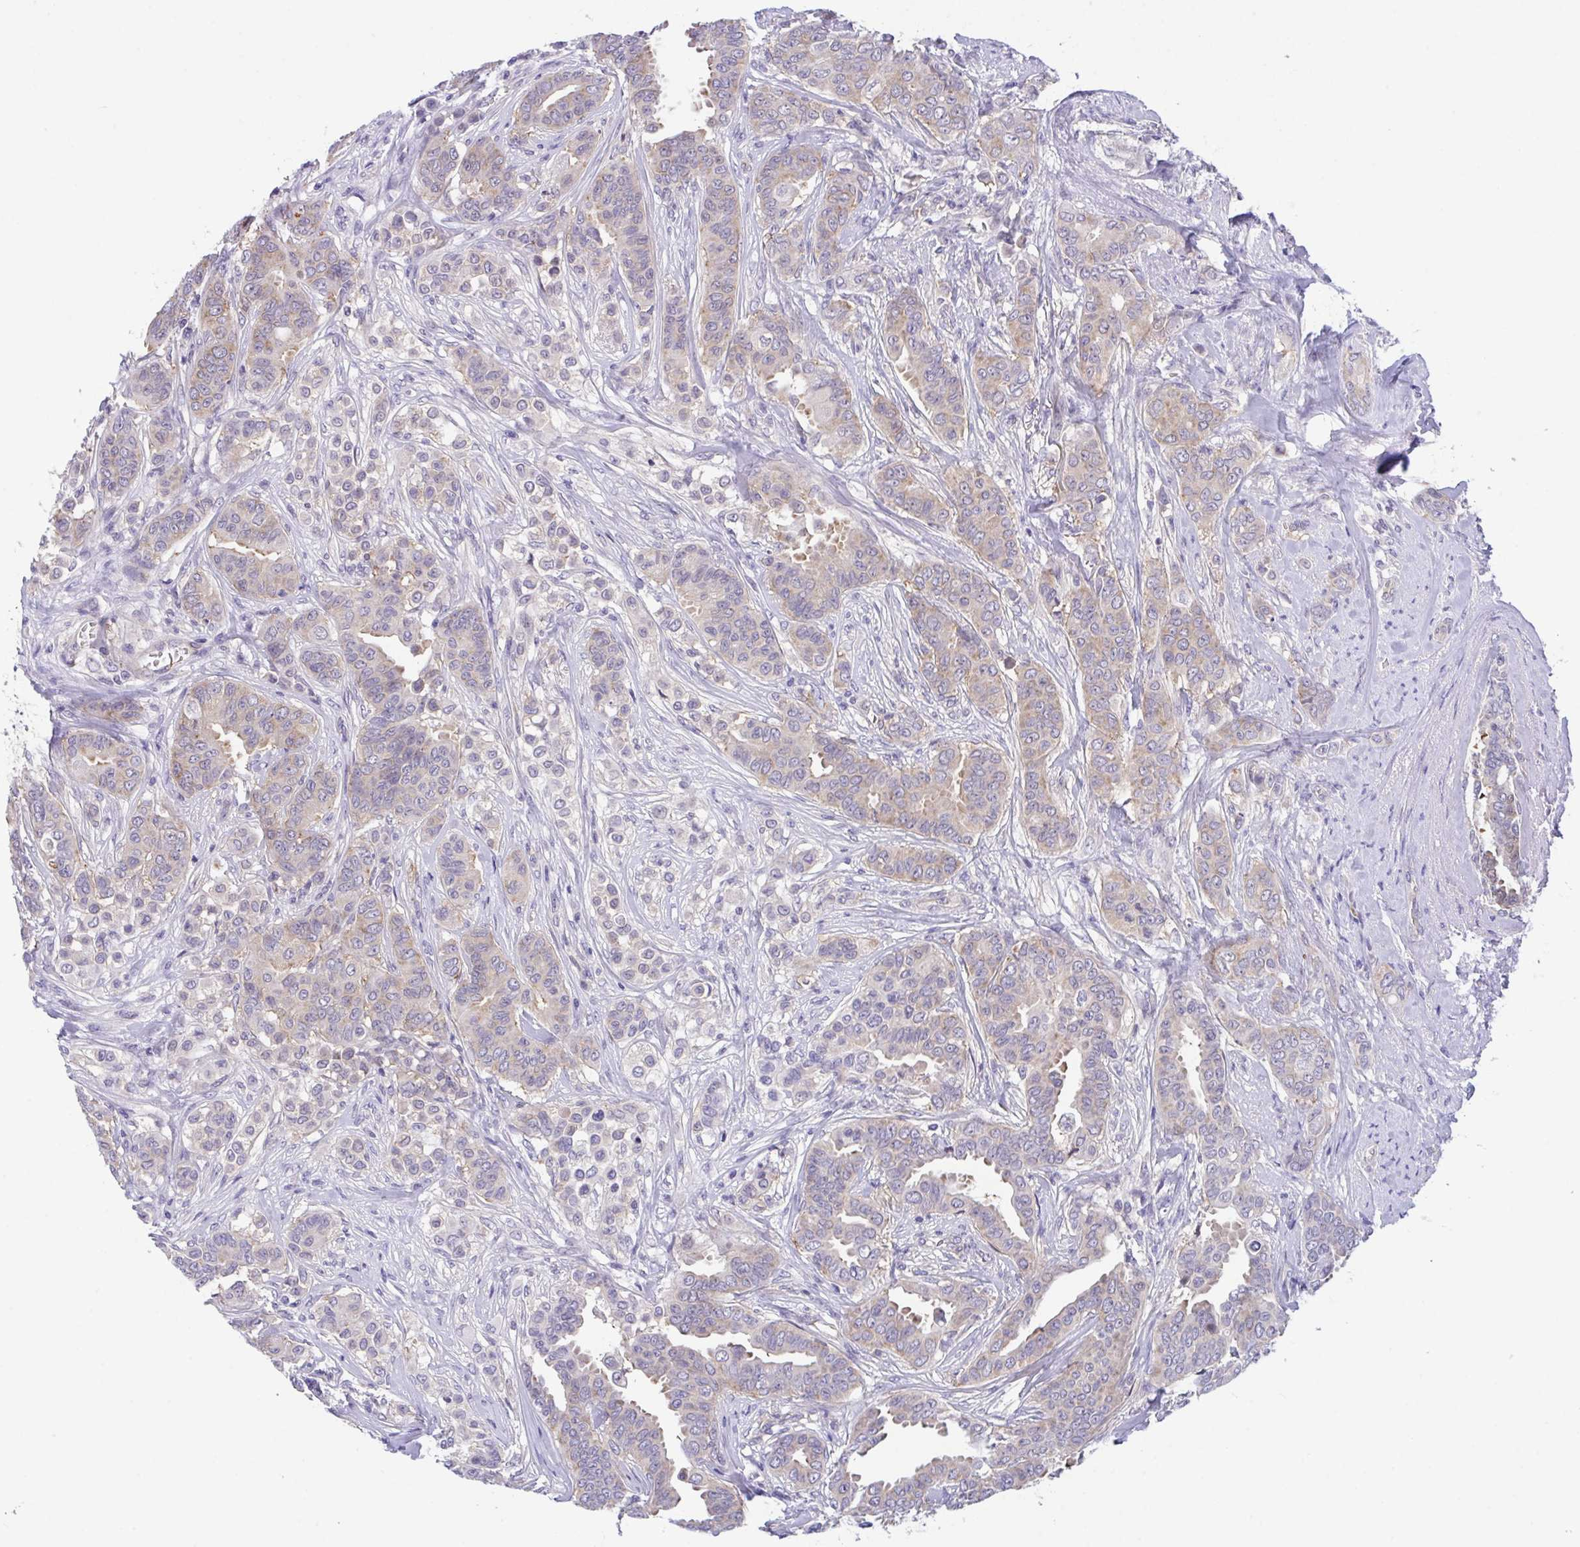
{"staining": {"intensity": "weak", "quantity": "<25%", "location": "cytoplasmic/membranous"}, "tissue": "breast cancer", "cell_type": "Tumor cells", "image_type": "cancer", "snomed": [{"axis": "morphology", "description": "Duct carcinoma"}, {"axis": "topography", "description": "Breast"}], "caption": "Human invasive ductal carcinoma (breast) stained for a protein using immunohistochemistry (IHC) demonstrates no positivity in tumor cells.", "gene": "RHOXF1", "patient": {"sex": "female", "age": 45}}